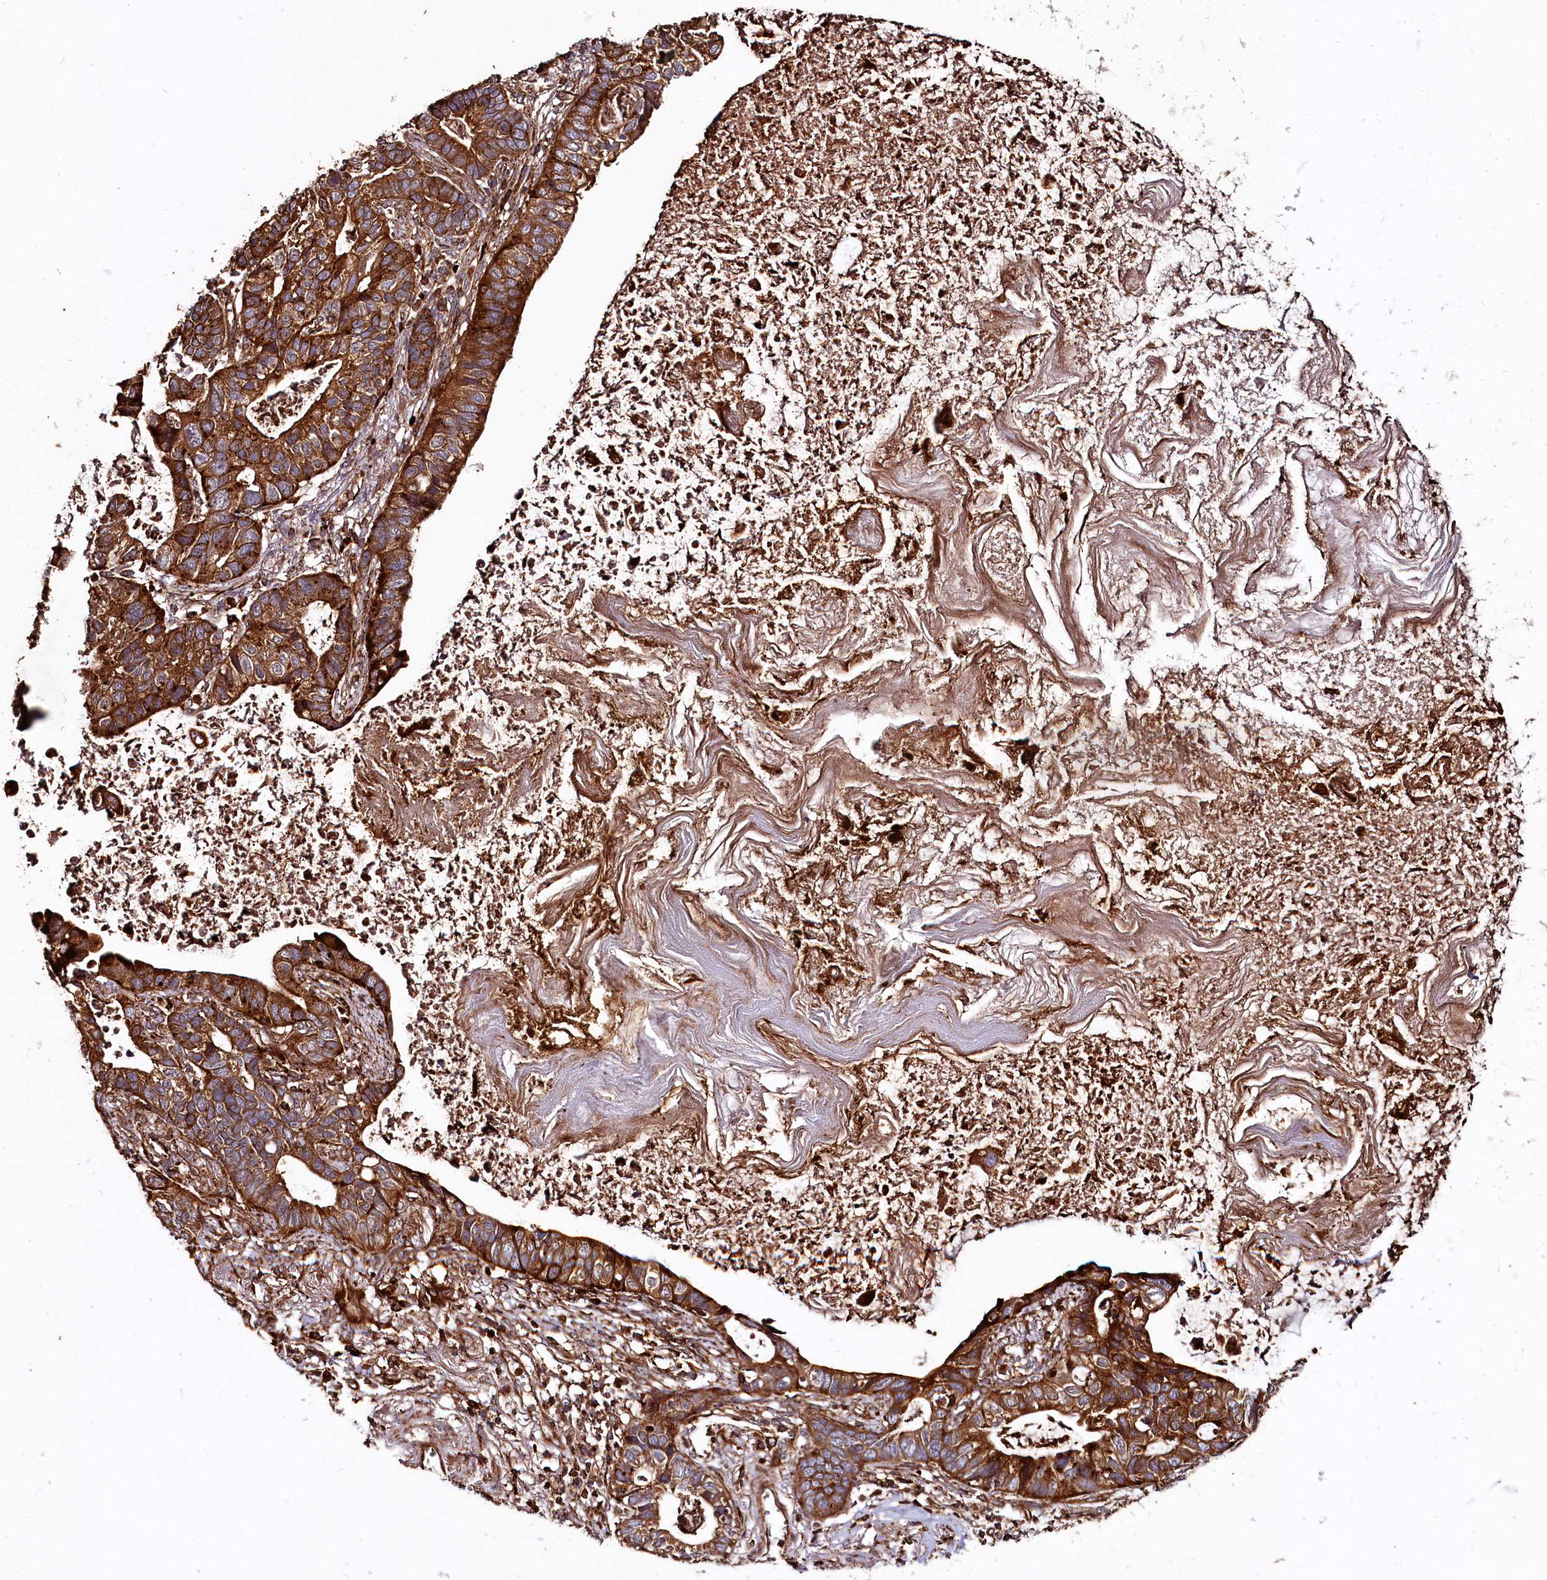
{"staining": {"intensity": "strong", "quantity": ">75%", "location": "cytoplasmic/membranous"}, "tissue": "lung cancer", "cell_type": "Tumor cells", "image_type": "cancer", "snomed": [{"axis": "morphology", "description": "Adenocarcinoma, NOS"}, {"axis": "topography", "description": "Lung"}], "caption": "An image of human lung adenocarcinoma stained for a protein demonstrates strong cytoplasmic/membranous brown staining in tumor cells. Nuclei are stained in blue.", "gene": "WDR73", "patient": {"sex": "male", "age": 67}}